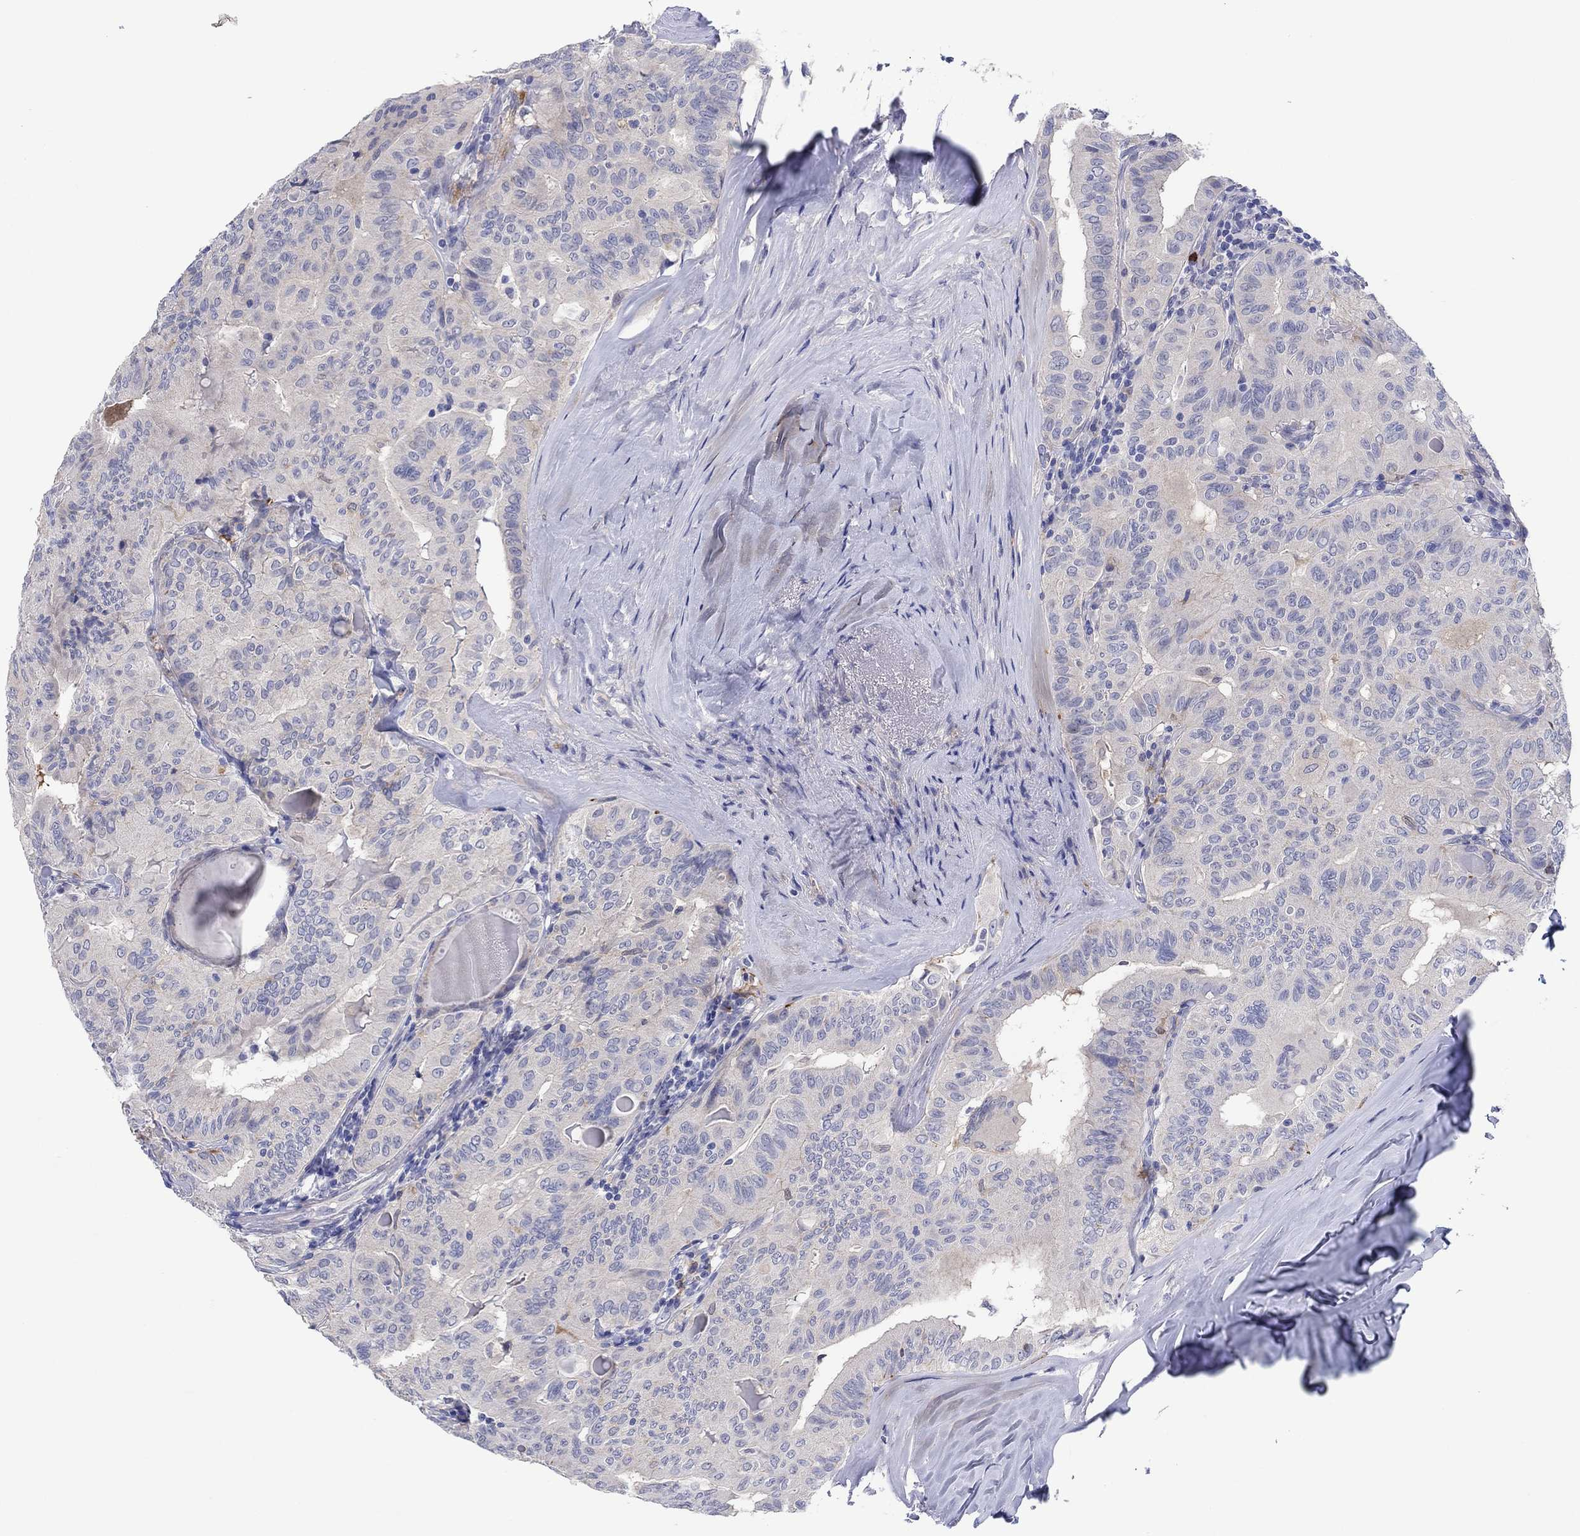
{"staining": {"intensity": "negative", "quantity": "none", "location": "none"}, "tissue": "thyroid cancer", "cell_type": "Tumor cells", "image_type": "cancer", "snomed": [{"axis": "morphology", "description": "Papillary adenocarcinoma, NOS"}, {"axis": "topography", "description": "Thyroid gland"}], "caption": "IHC of papillary adenocarcinoma (thyroid) exhibits no expression in tumor cells. The staining was performed using DAB (3,3'-diaminobenzidine) to visualize the protein expression in brown, while the nuclei were stained in blue with hematoxylin (Magnification: 20x).", "gene": "HDC", "patient": {"sex": "female", "age": 68}}